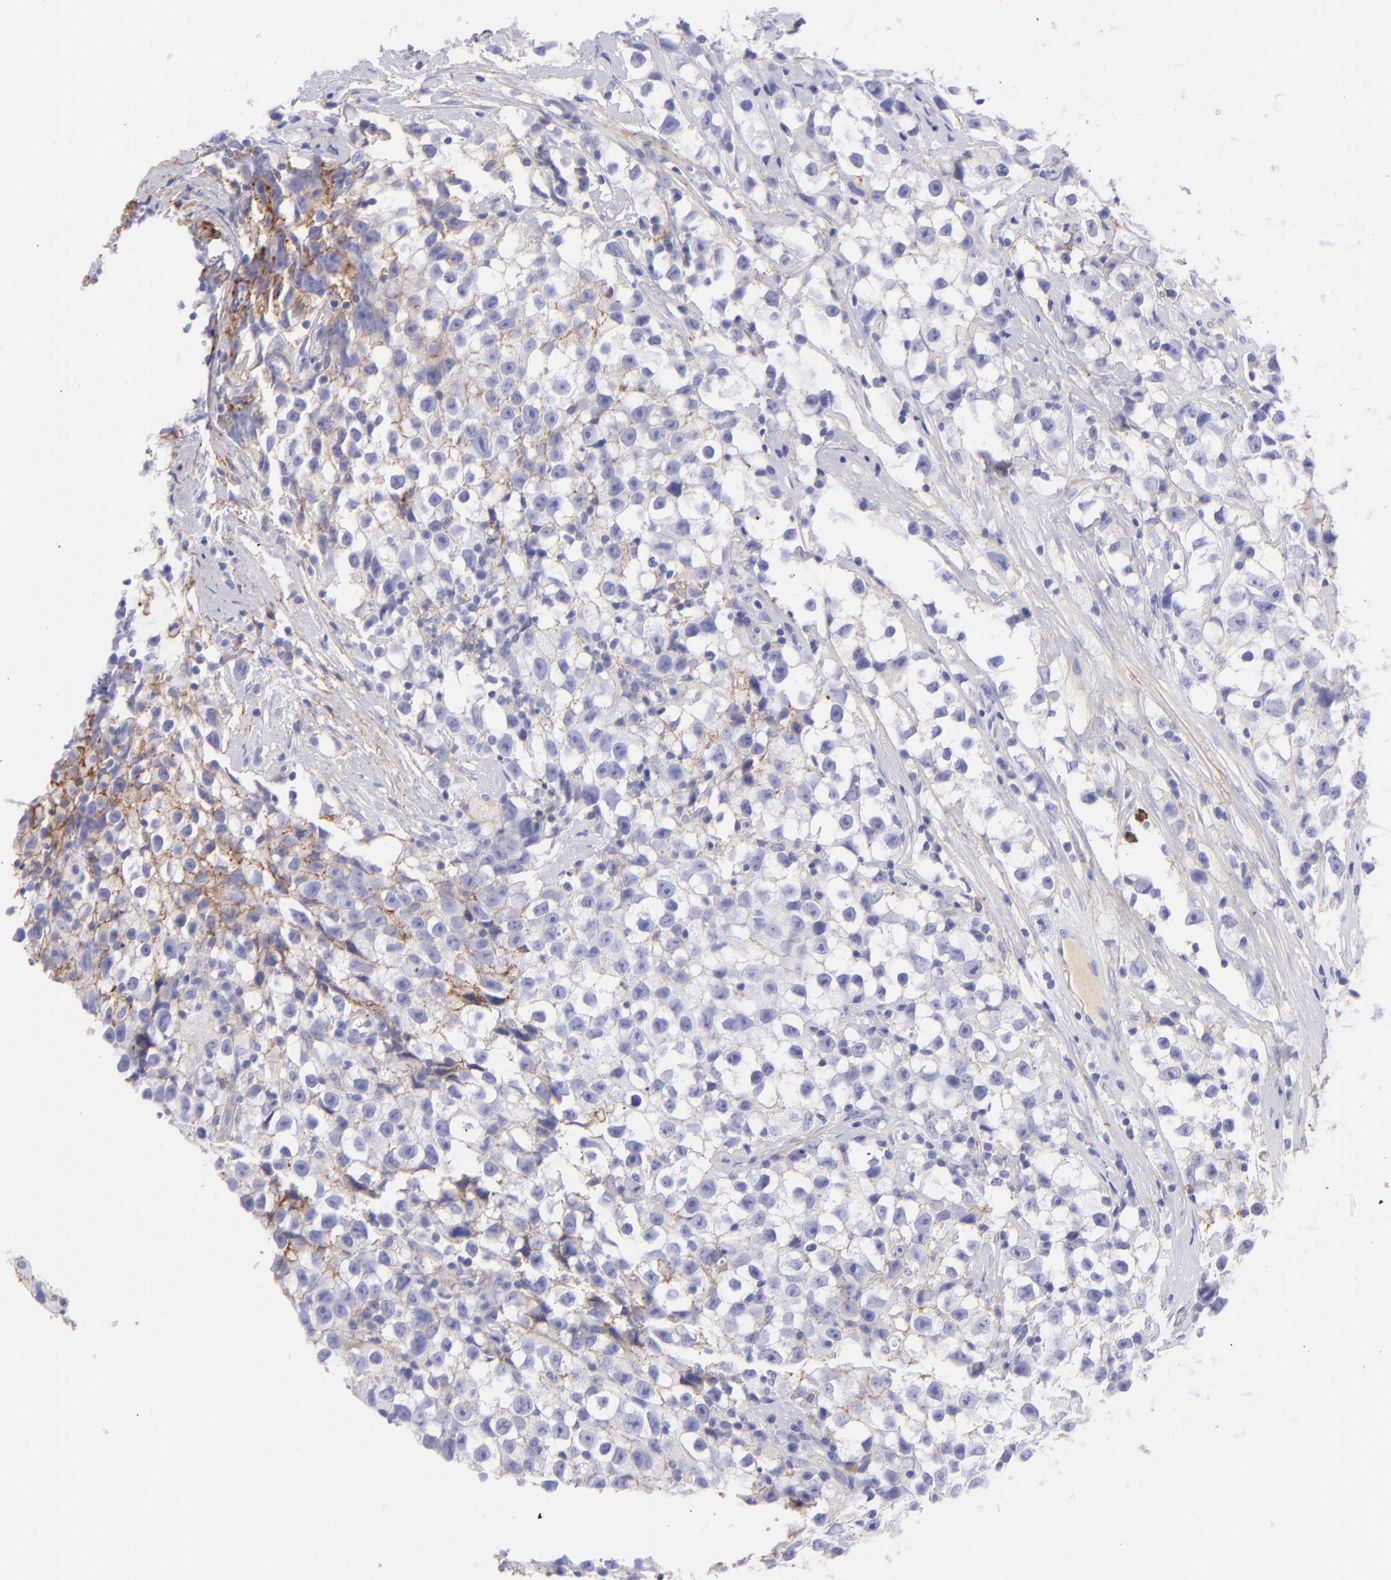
{"staining": {"intensity": "moderate", "quantity": "<25%", "location": "cytoplasmic/membranous"}, "tissue": "testis cancer", "cell_type": "Tumor cells", "image_type": "cancer", "snomed": [{"axis": "morphology", "description": "Seminoma, NOS"}, {"axis": "topography", "description": "Testis"}], "caption": "Protein expression analysis of human testis cancer (seminoma) reveals moderate cytoplasmic/membranous staining in about <25% of tumor cells.", "gene": "CD81", "patient": {"sex": "male", "age": 35}}